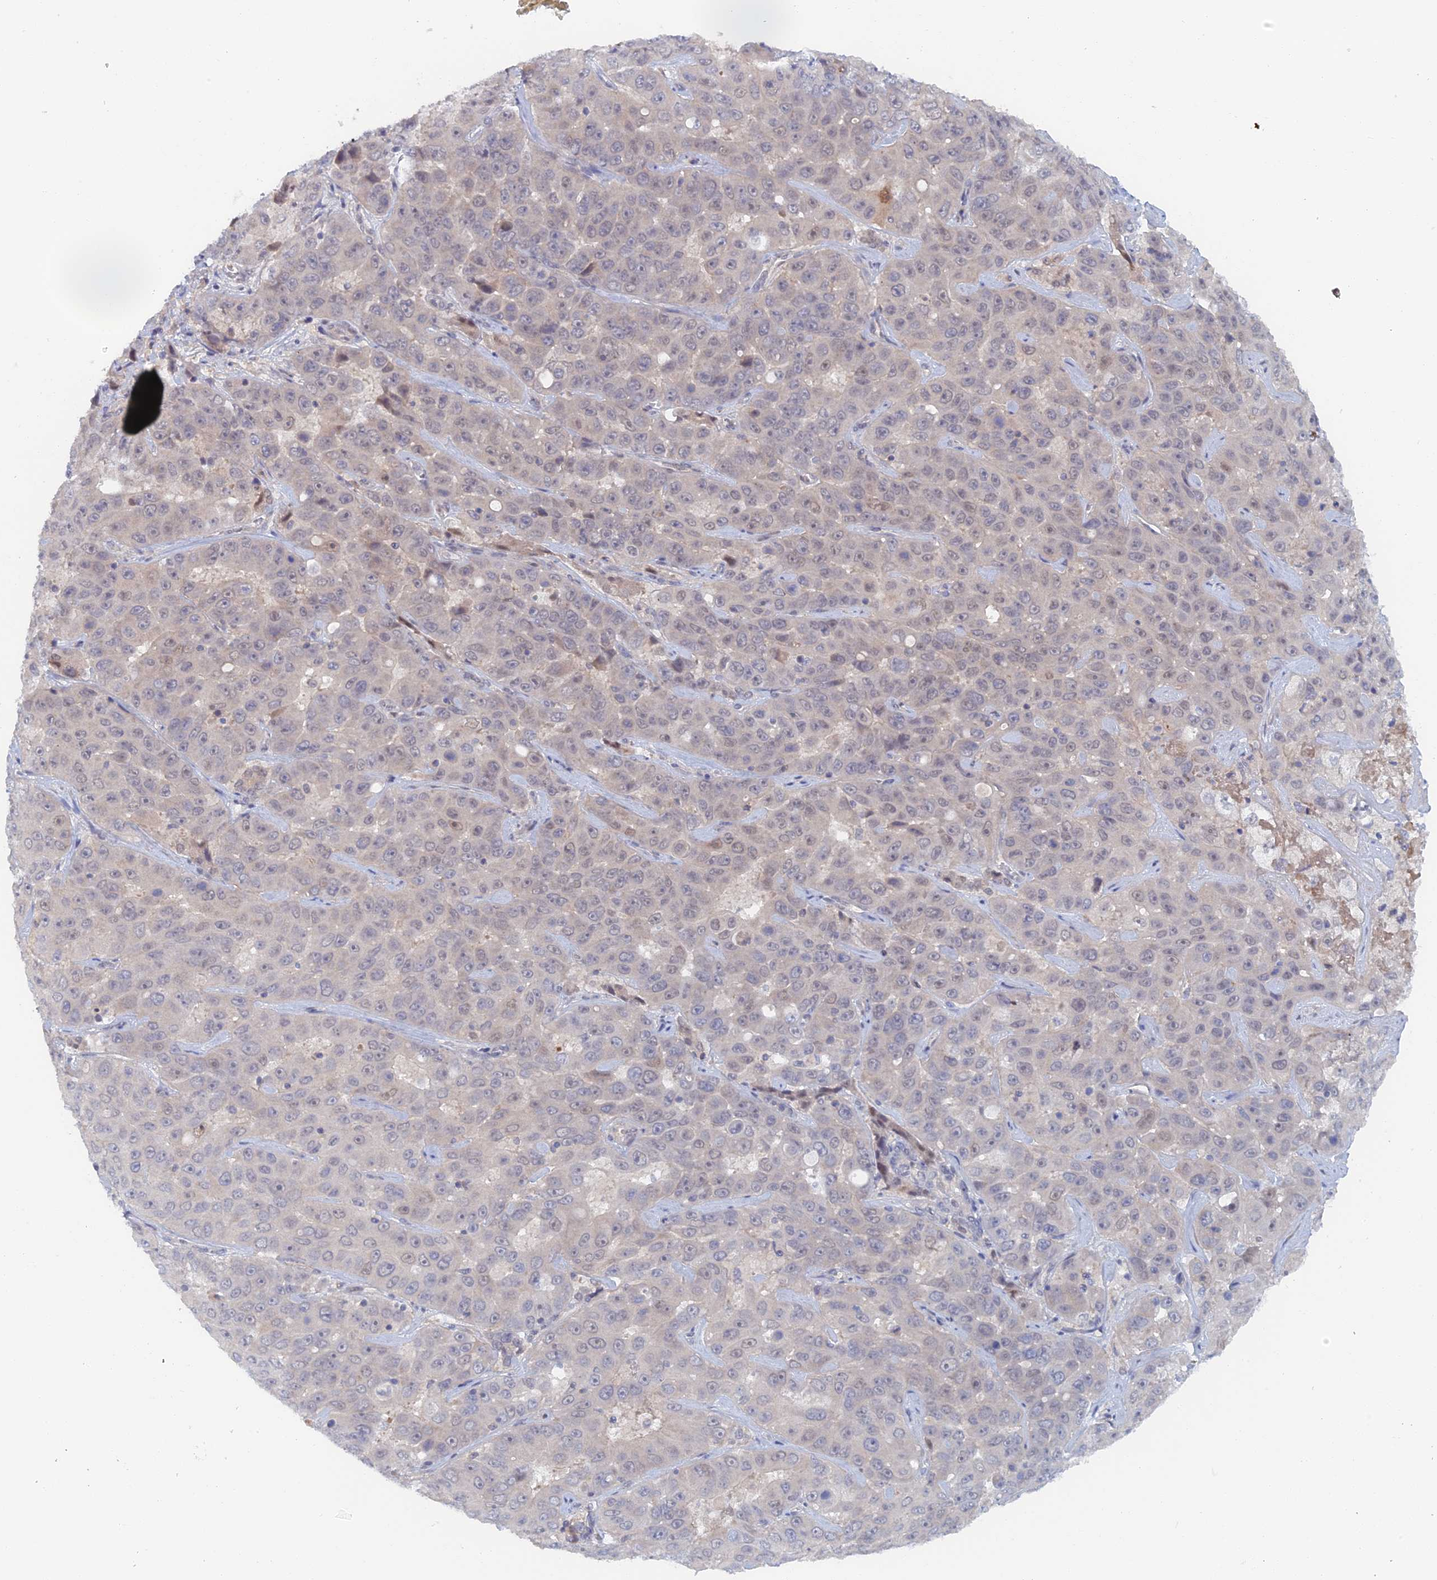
{"staining": {"intensity": "weak", "quantity": "<25%", "location": "nuclear"}, "tissue": "liver cancer", "cell_type": "Tumor cells", "image_type": "cancer", "snomed": [{"axis": "morphology", "description": "Cholangiocarcinoma"}, {"axis": "topography", "description": "Liver"}], "caption": "IHC image of human liver cancer stained for a protein (brown), which displays no staining in tumor cells.", "gene": "ELOVL6", "patient": {"sex": "female", "age": 52}}